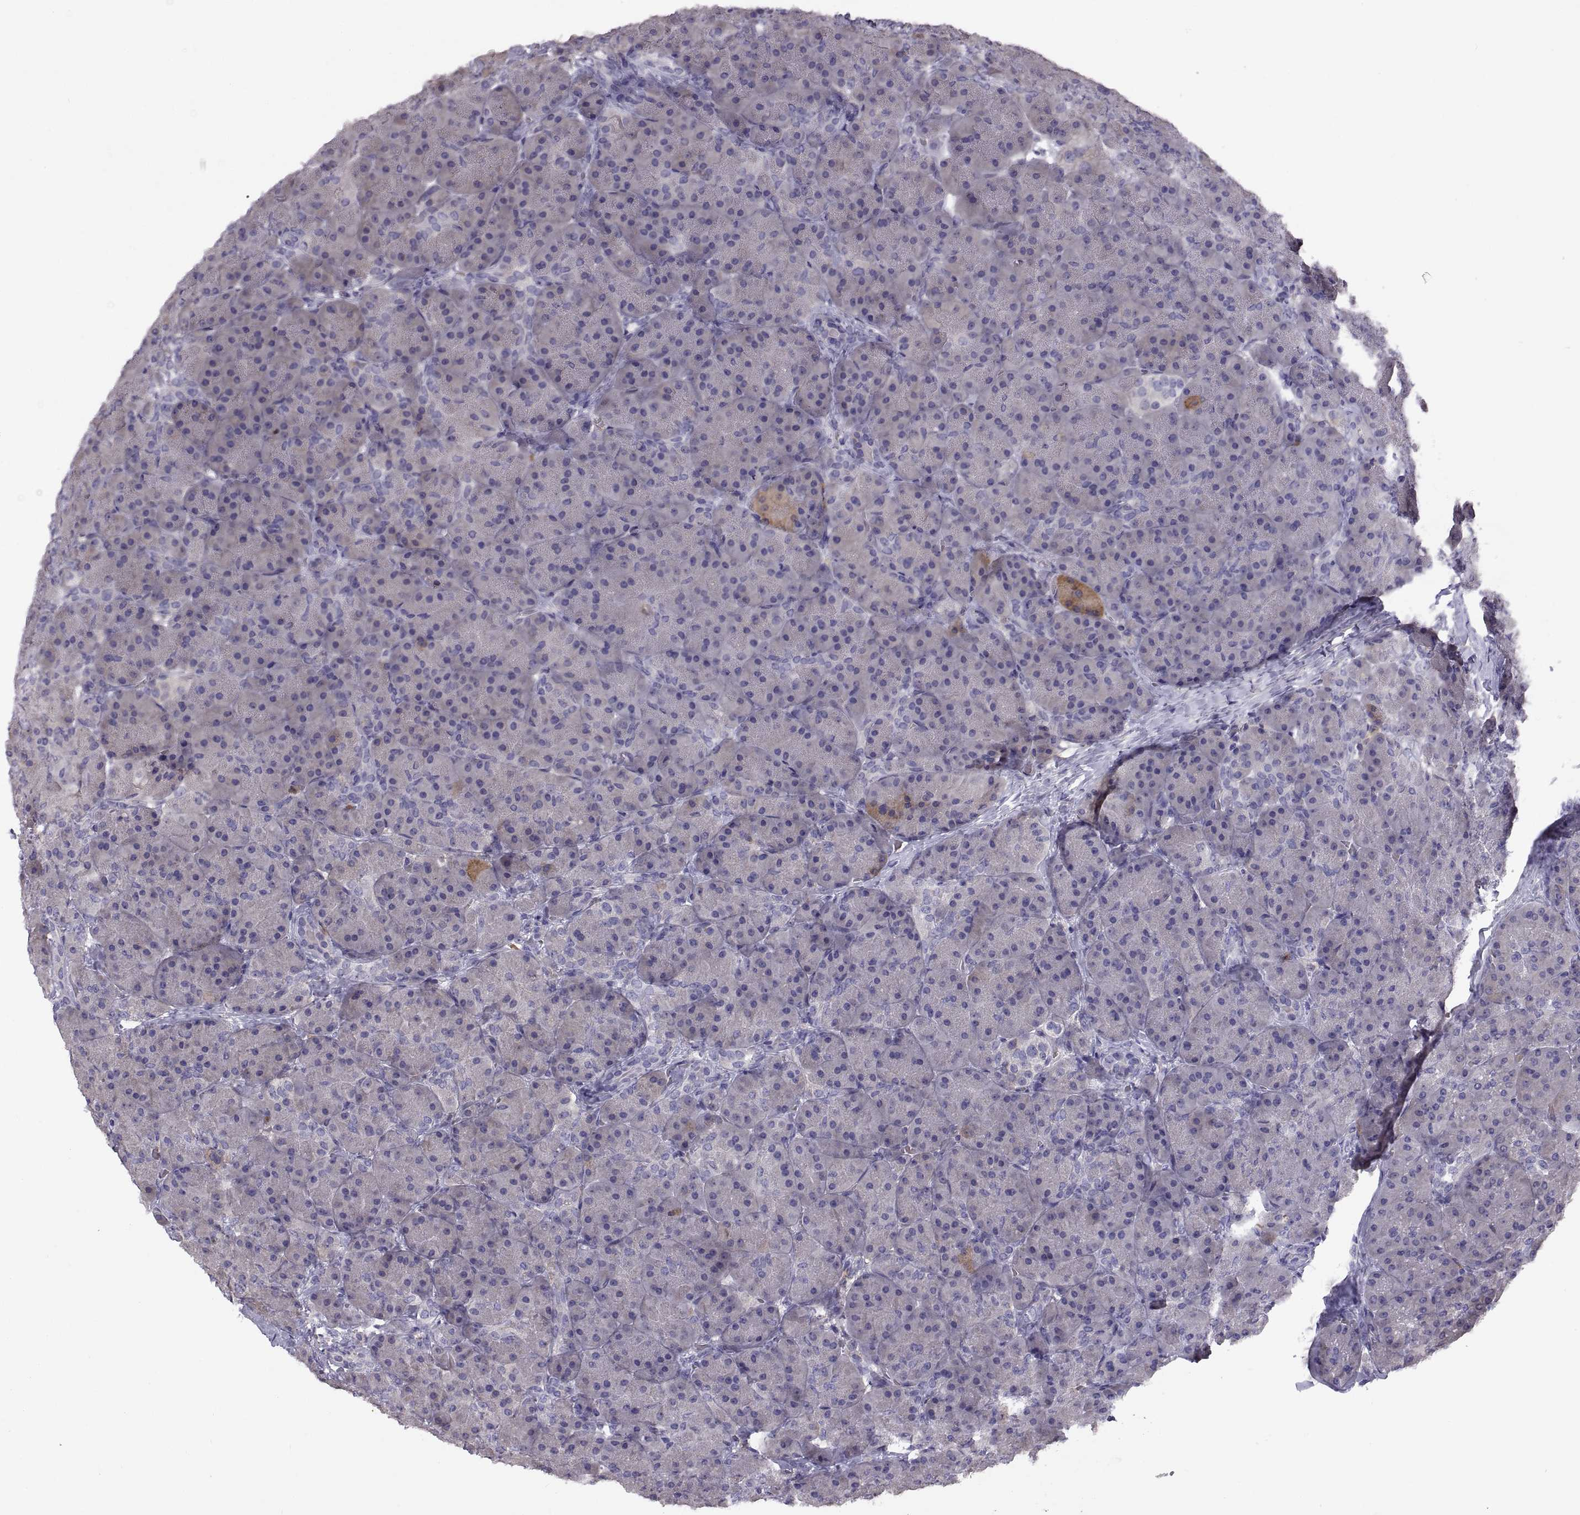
{"staining": {"intensity": "negative", "quantity": "none", "location": "none"}, "tissue": "pancreas", "cell_type": "Exocrine glandular cells", "image_type": "normal", "snomed": [{"axis": "morphology", "description": "Normal tissue, NOS"}, {"axis": "topography", "description": "Pancreas"}], "caption": "This is a photomicrograph of immunohistochemistry staining of normal pancreas, which shows no expression in exocrine glandular cells. (Stains: DAB (3,3'-diaminobenzidine) immunohistochemistry (IHC) with hematoxylin counter stain, Microscopy: brightfield microscopy at high magnification).", "gene": "DOK3", "patient": {"sex": "male", "age": 57}}